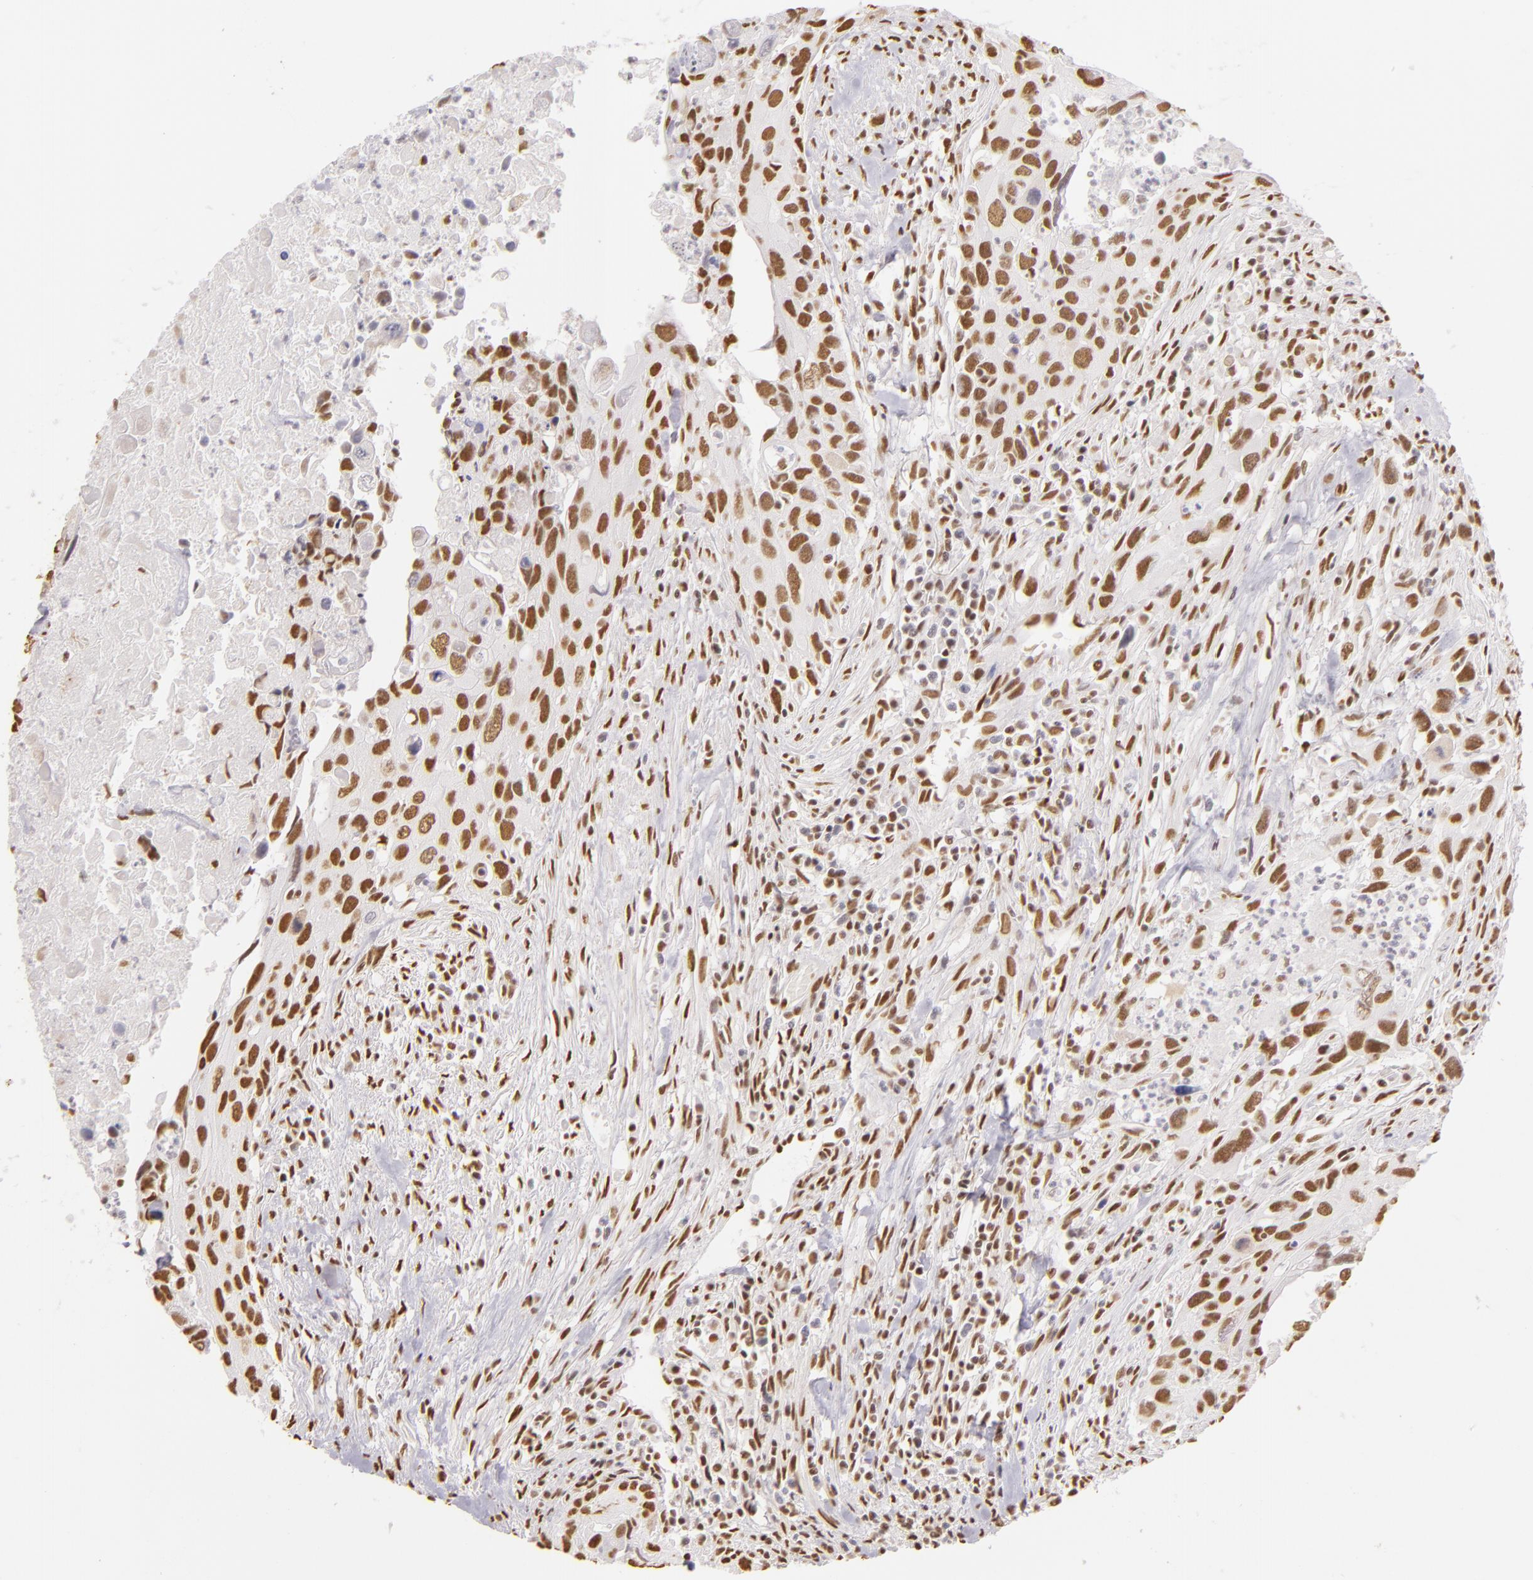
{"staining": {"intensity": "moderate", "quantity": ">75%", "location": "nuclear"}, "tissue": "urothelial cancer", "cell_type": "Tumor cells", "image_type": "cancer", "snomed": [{"axis": "morphology", "description": "Urothelial carcinoma, High grade"}, {"axis": "topography", "description": "Urinary bladder"}], "caption": "Urothelial carcinoma (high-grade) tissue shows moderate nuclear positivity in approximately >75% of tumor cells, visualized by immunohistochemistry. Ihc stains the protein of interest in brown and the nuclei are stained blue.", "gene": "PAPOLA", "patient": {"sex": "male", "age": 71}}